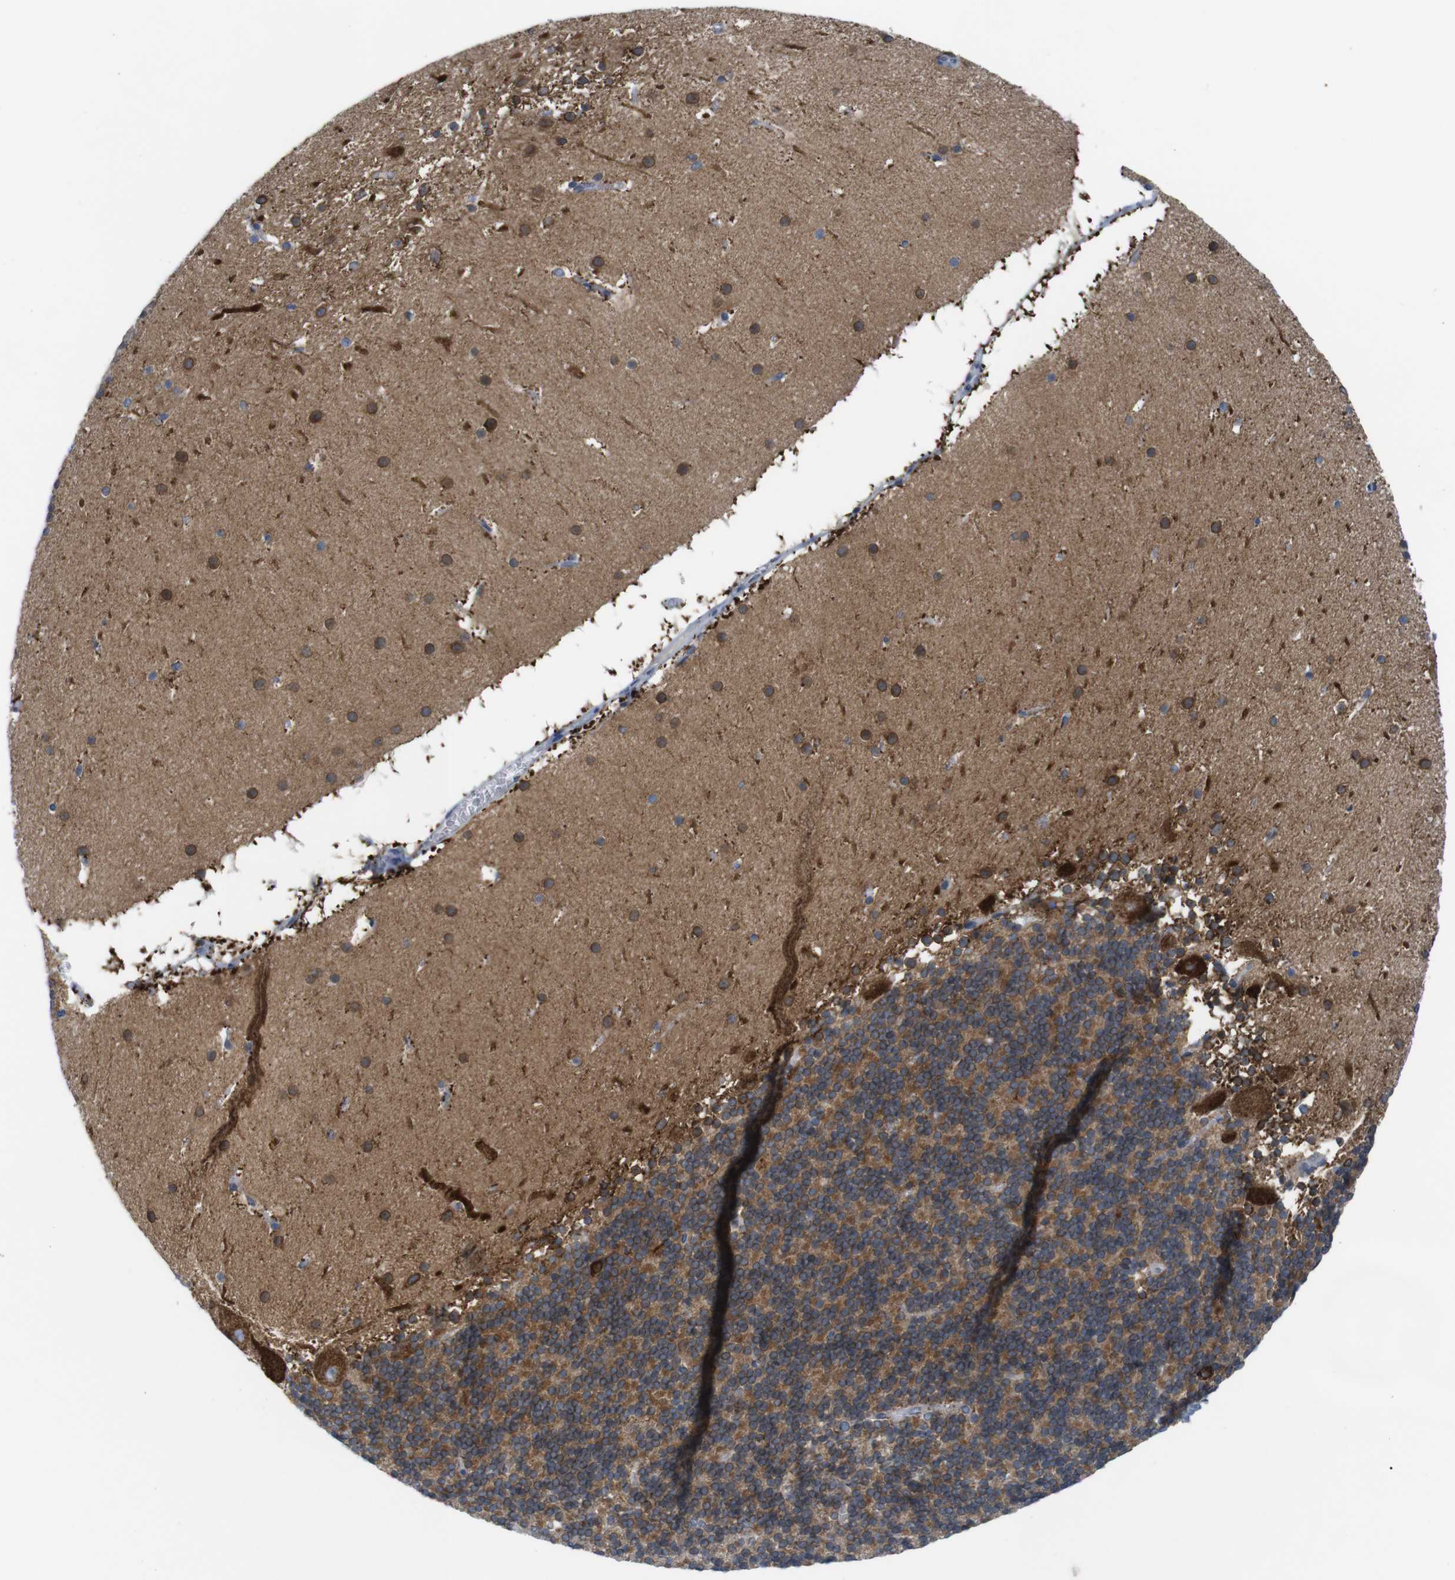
{"staining": {"intensity": "moderate", "quantity": ">75%", "location": "cytoplasmic/membranous"}, "tissue": "cerebellum", "cell_type": "Cells in granular layer", "image_type": "normal", "snomed": [{"axis": "morphology", "description": "Normal tissue, NOS"}, {"axis": "topography", "description": "Cerebellum"}], "caption": "Cerebellum was stained to show a protein in brown. There is medium levels of moderate cytoplasmic/membranous positivity in approximately >75% of cells in granular layer. (IHC, brightfield microscopy, high magnification).", "gene": "HACD3", "patient": {"sex": "male", "age": 45}}